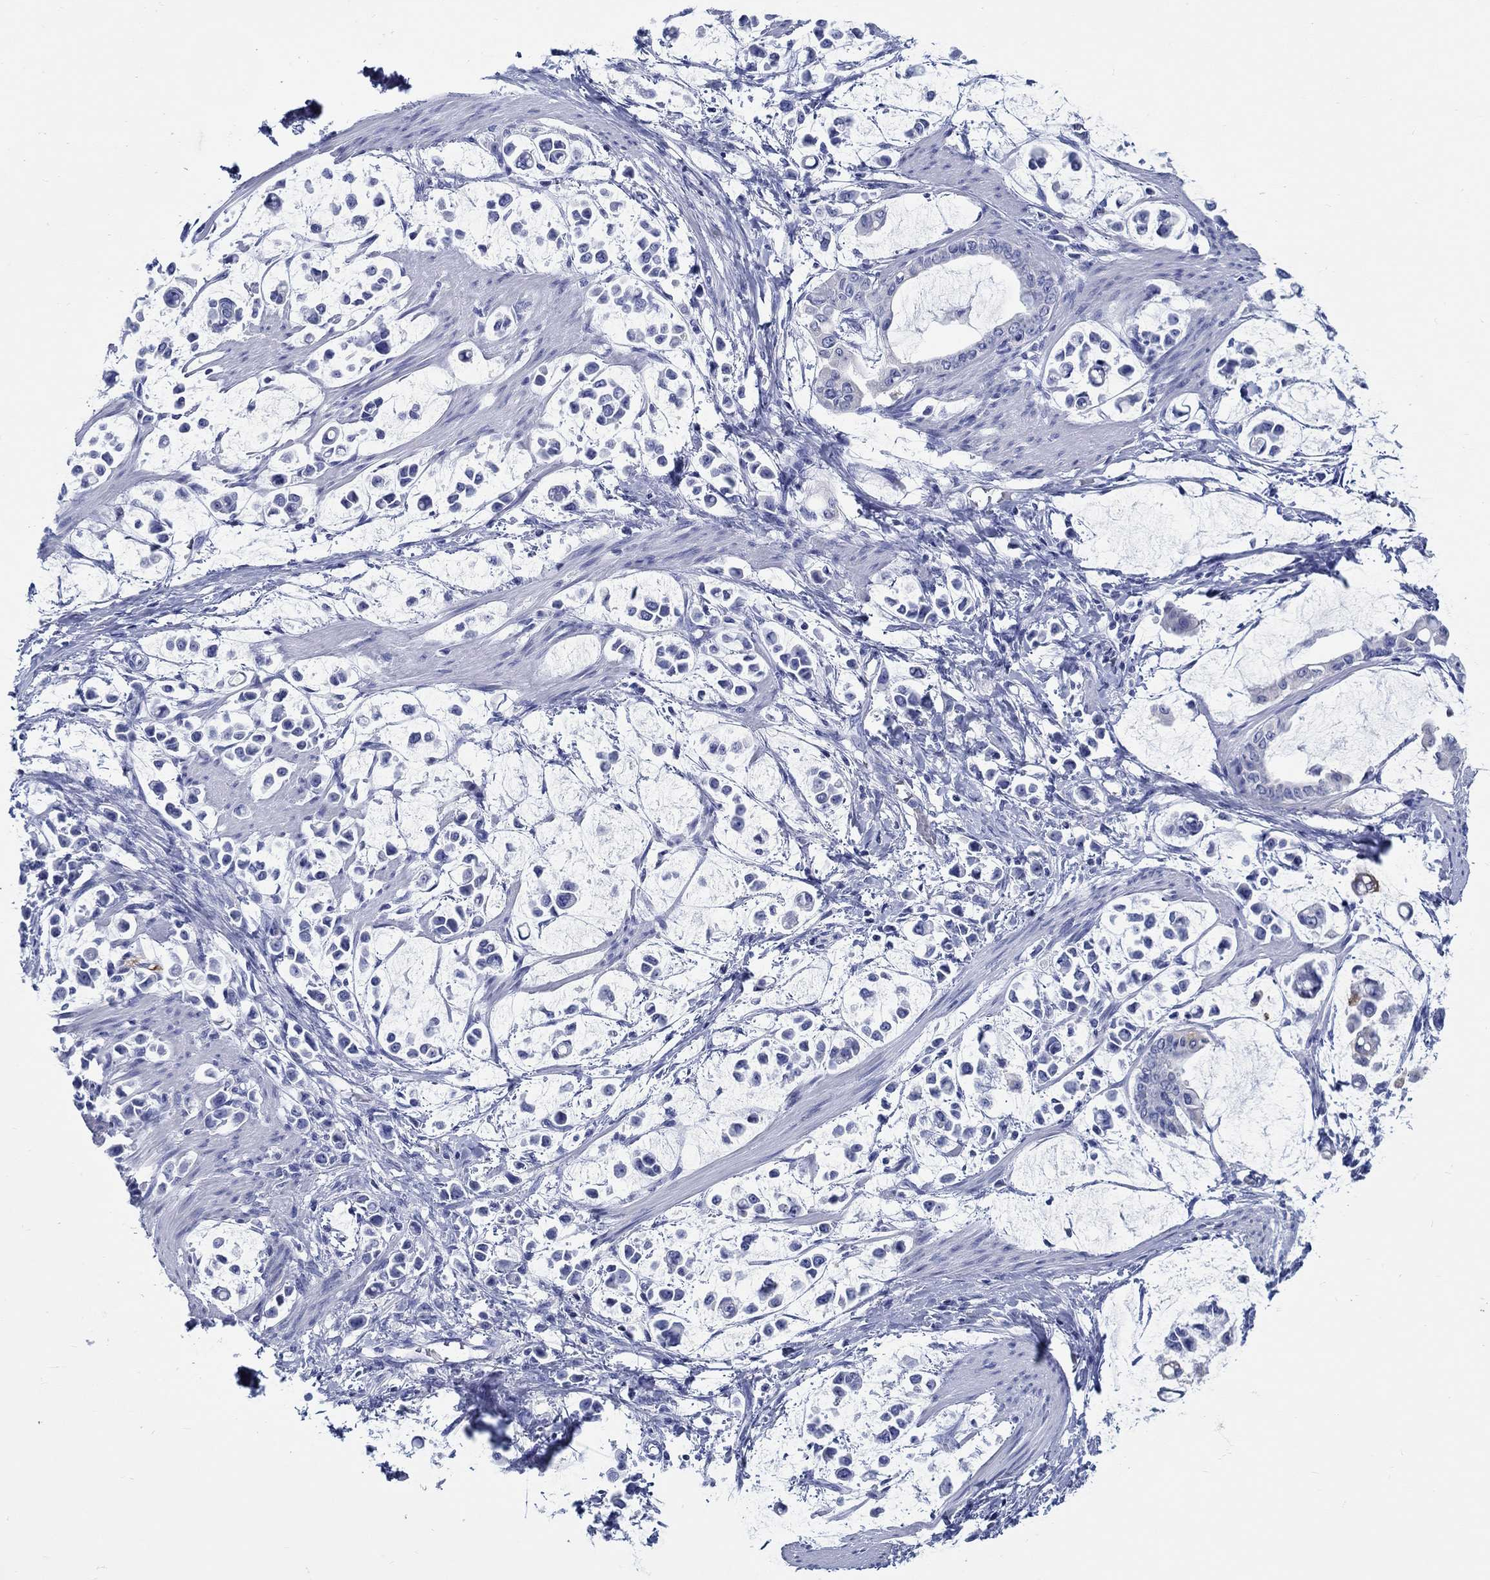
{"staining": {"intensity": "negative", "quantity": "none", "location": "none"}, "tissue": "stomach cancer", "cell_type": "Tumor cells", "image_type": "cancer", "snomed": [{"axis": "morphology", "description": "Adenocarcinoma, NOS"}, {"axis": "topography", "description": "Stomach"}], "caption": "High magnification brightfield microscopy of stomach cancer (adenocarcinoma) stained with DAB (3,3'-diaminobenzidine) (brown) and counterstained with hematoxylin (blue): tumor cells show no significant staining.", "gene": "FBXO2", "patient": {"sex": "male", "age": 82}}